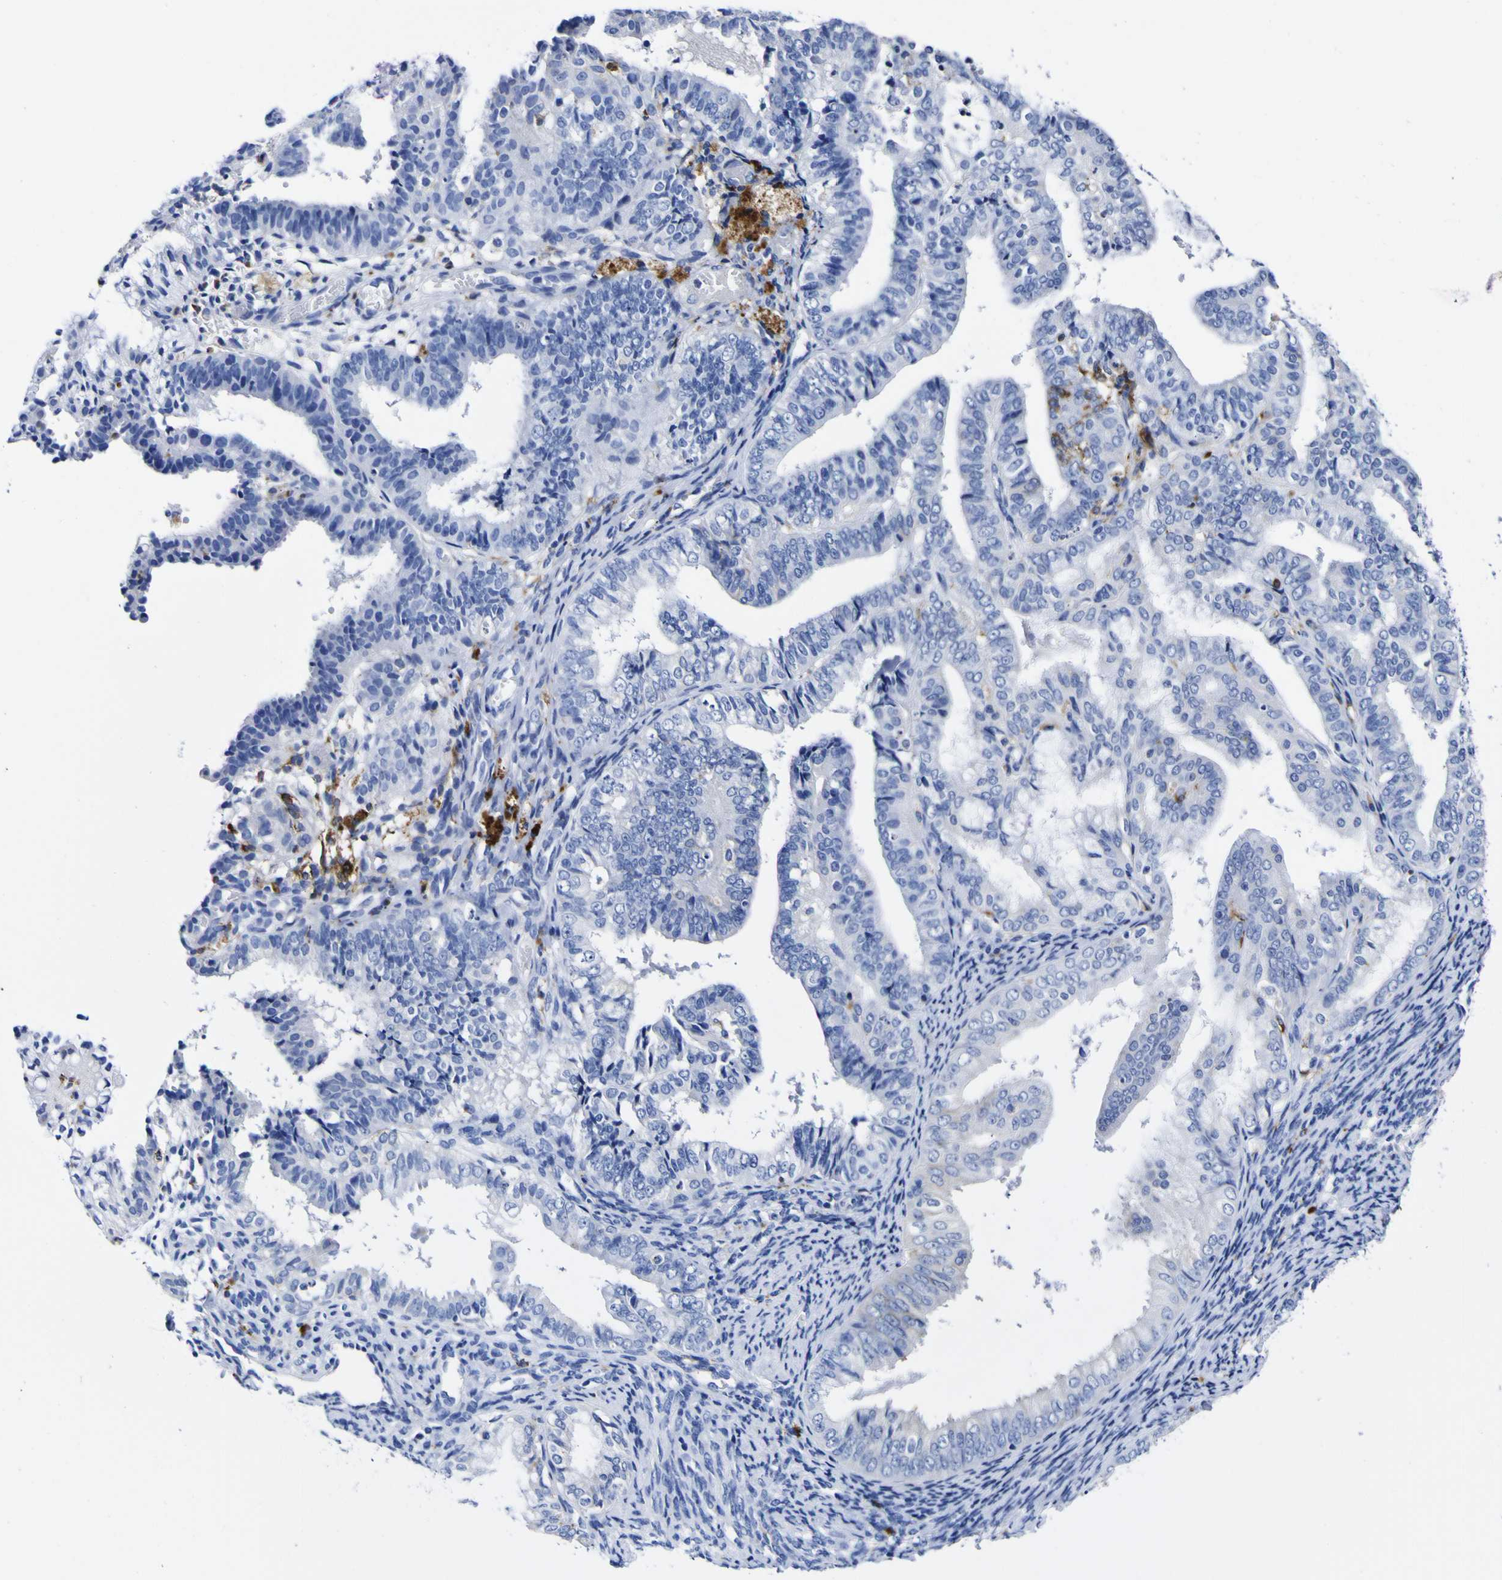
{"staining": {"intensity": "strong", "quantity": "<25%", "location": "cytoplasmic/membranous"}, "tissue": "endometrial cancer", "cell_type": "Tumor cells", "image_type": "cancer", "snomed": [{"axis": "morphology", "description": "Adenocarcinoma, NOS"}, {"axis": "topography", "description": "Endometrium"}], "caption": "DAB immunohistochemical staining of endometrial cancer displays strong cytoplasmic/membranous protein expression in about <25% of tumor cells. Using DAB (3,3'-diaminobenzidine) (brown) and hematoxylin (blue) stains, captured at high magnification using brightfield microscopy.", "gene": "HLA-DQA1", "patient": {"sex": "female", "age": 63}}